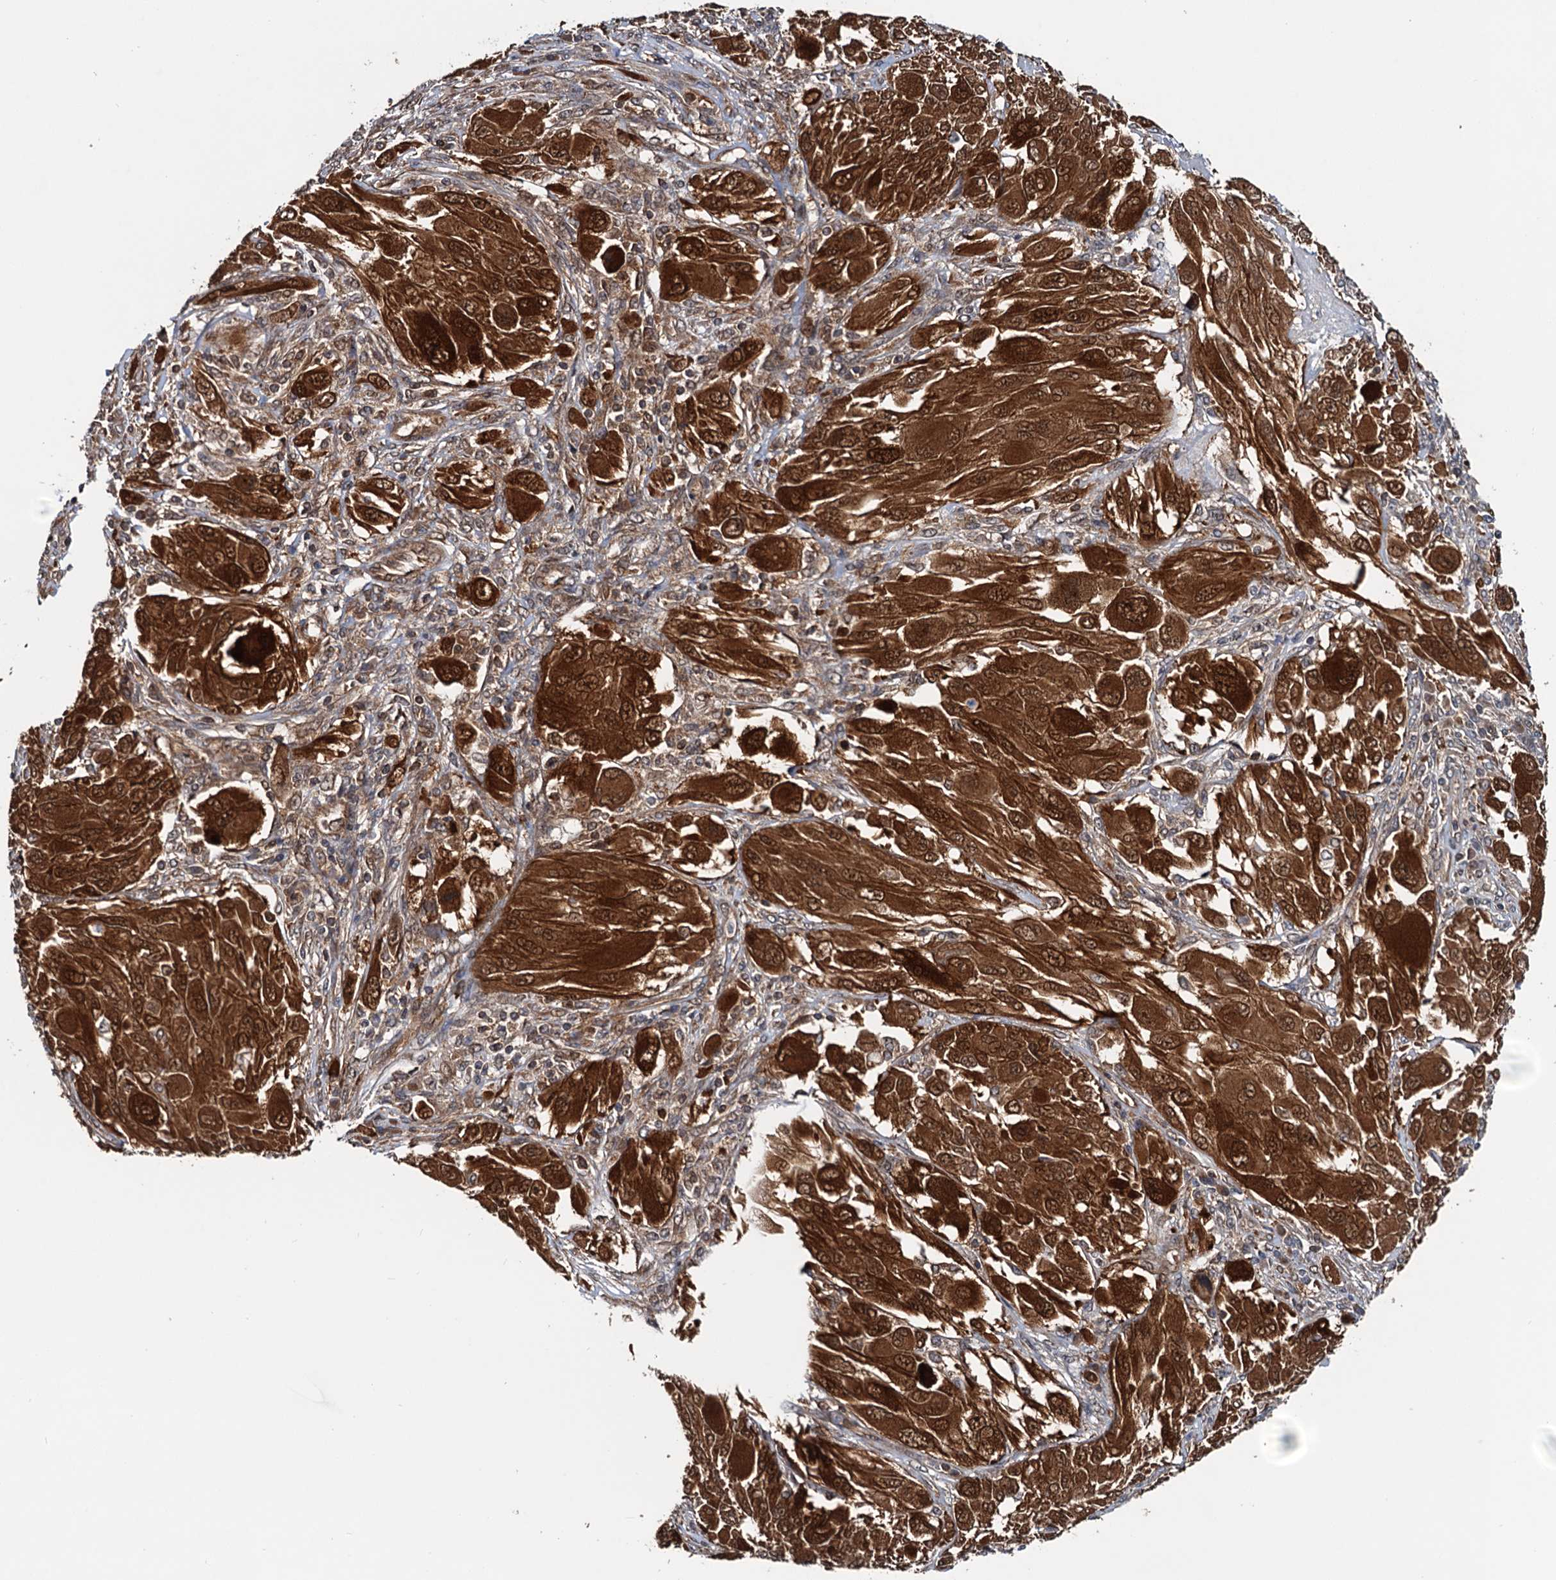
{"staining": {"intensity": "strong", "quantity": ">75%", "location": "cytoplasmic/membranous,nuclear"}, "tissue": "melanoma", "cell_type": "Tumor cells", "image_type": "cancer", "snomed": [{"axis": "morphology", "description": "Malignant melanoma, NOS"}, {"axis": "topography", "description": "Skin"}], "caption": "Human melanoma stained for a protein (brown) reveals strong cytoplasmic/membranous and nuclear positive staining in about >75% of tumor cells.", "gene": "AAGAB", "patient": {"sex": "female", "age": 91}}